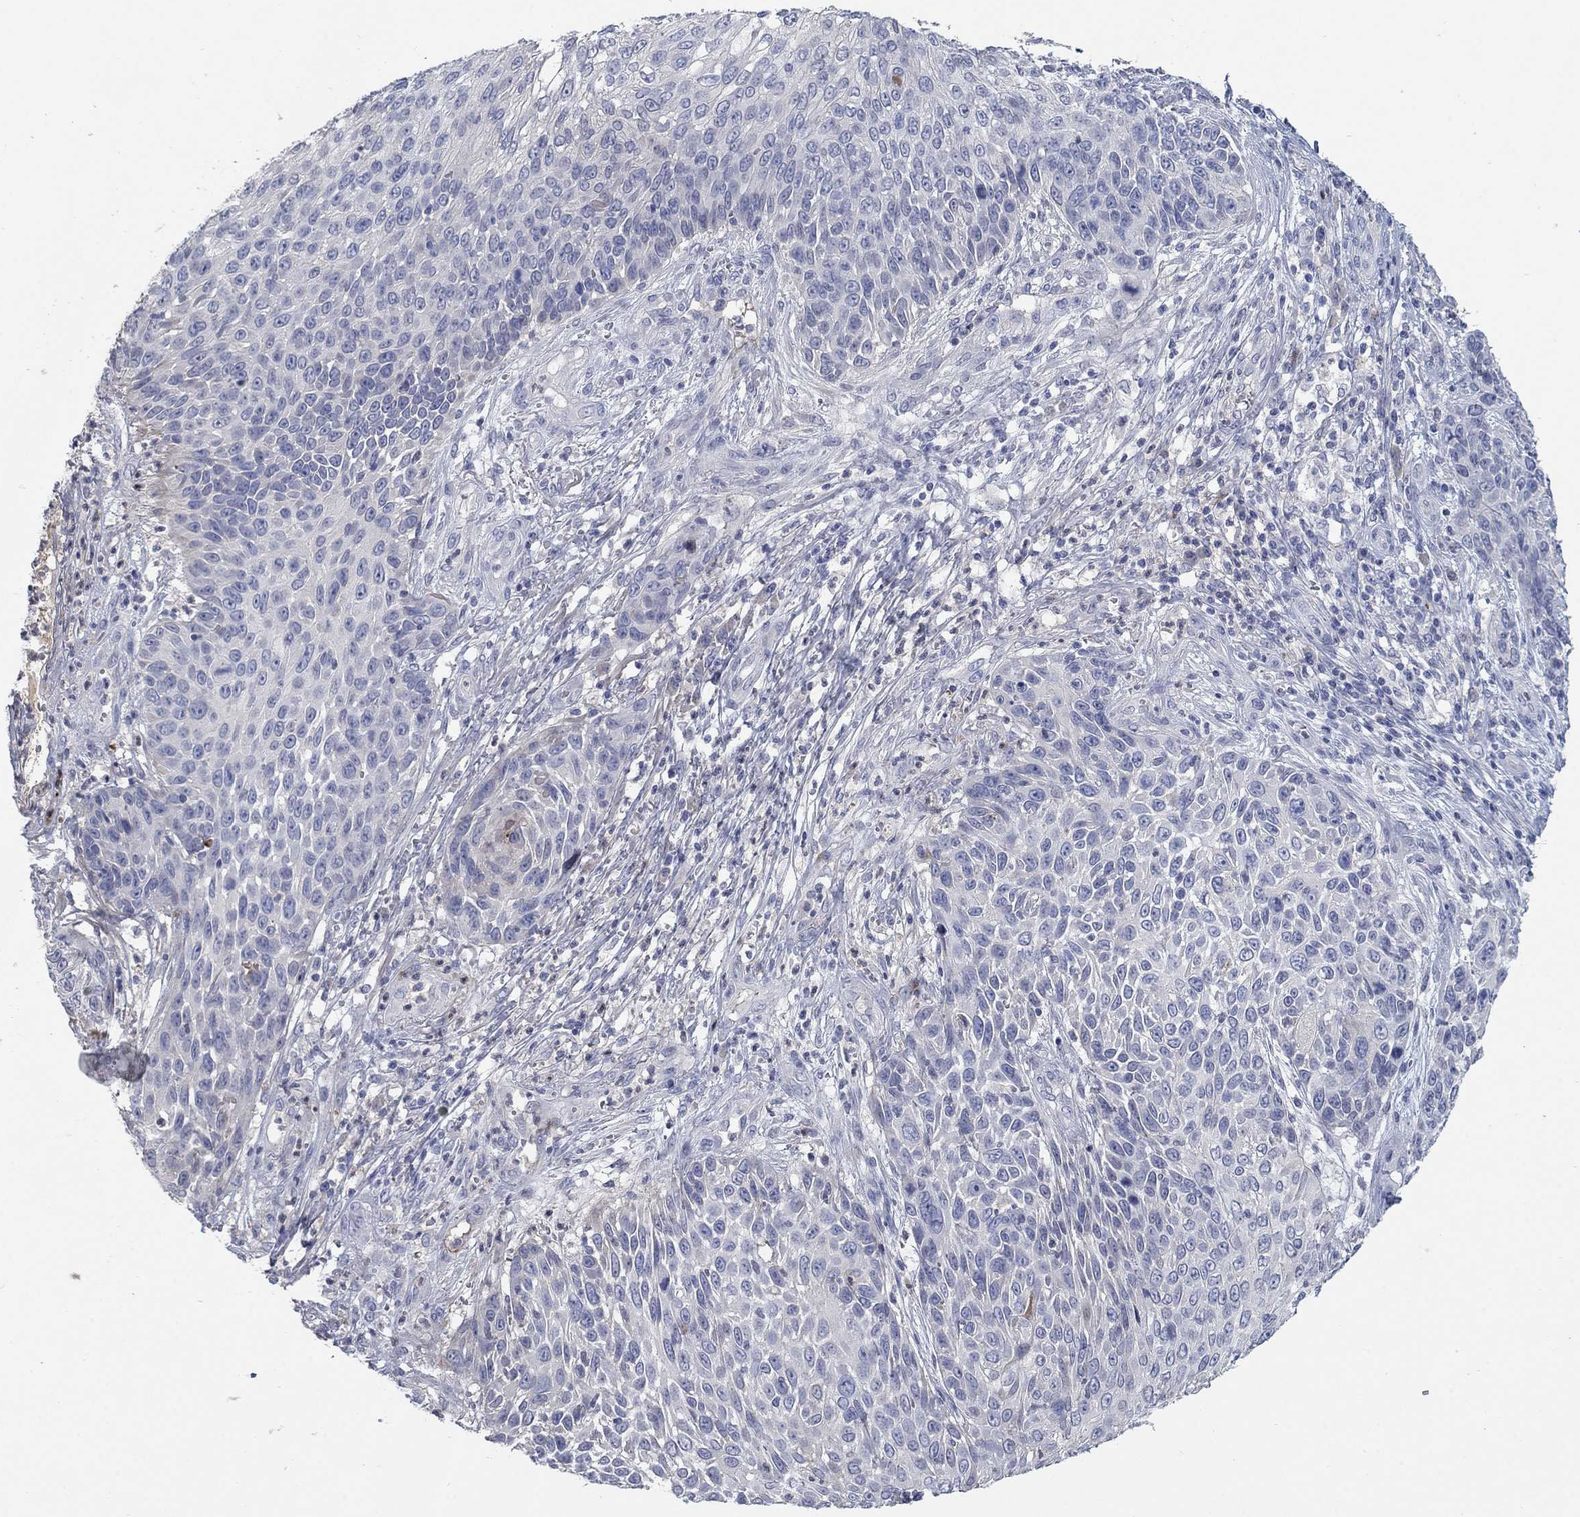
{"staining": {"intensity": "negative", "quantity": "none", "location": "none"}, "tissue": "skin cancer", "cell_type": "Tumor cells", "image_type": "cancer", "snomed": [{"axis": "morphology", "description": "Squamous cell carcinoma, NOS"}, {"axis": "topography", "description": "Skin"}], "caption": "Immunohistochemistry histopathology image of neoplastic tissue: human squamous cell carcinoma (skin) stained with DAB reveals no significant protein expression in tumor cells. The staining is performed using DAB (3,3'-diaminobenzidine) brown chromogen with nuclei counter-stained in using hematoxylin.", "gene": "TMEM249", "patient": {"sex": "male", "age": 92}}